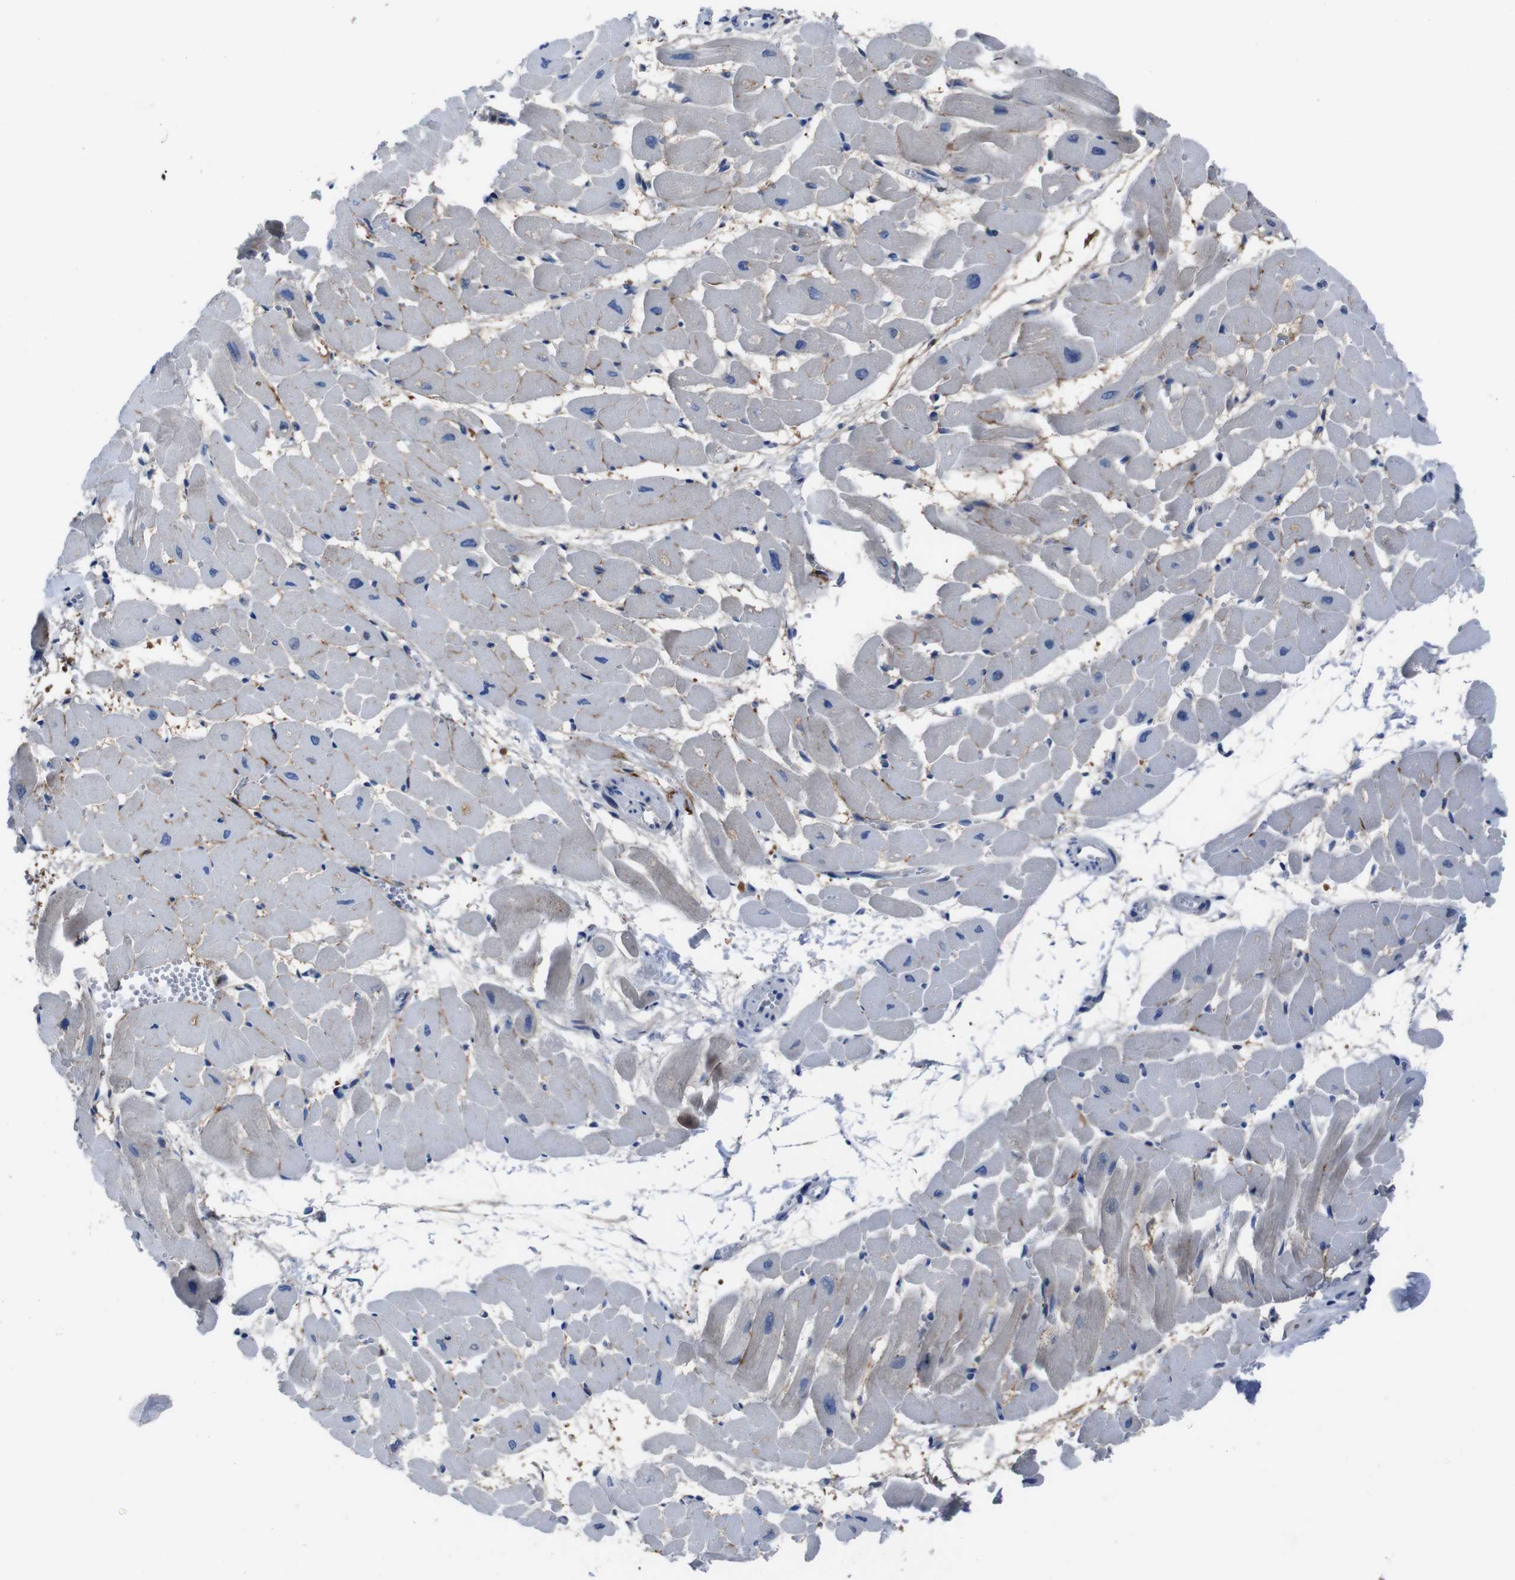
{"staining": {"intensity": "weak", "quantity": "25%-75%", "location": "cytoplasmic/membranous"}, "tissue": "heart muscle", "cell_type": "Cardiomyocytes", "image_type": "normal", "snomed": [{"axis": "morphology", "description": "Normal tissue, NOS"}, {"axis": "topography", "description": "Heart"}], "caption": "This histopathology image shows unremarkable heart muscle stained with IHC to label a protein in brown. The cytoplasmic/membranous of cardiomyocytes show weak positivity for the protein. Nuclei are counter-stained blue.", "gene": "SEMA4B", "patient": {"sex": "male", "age": 45}}